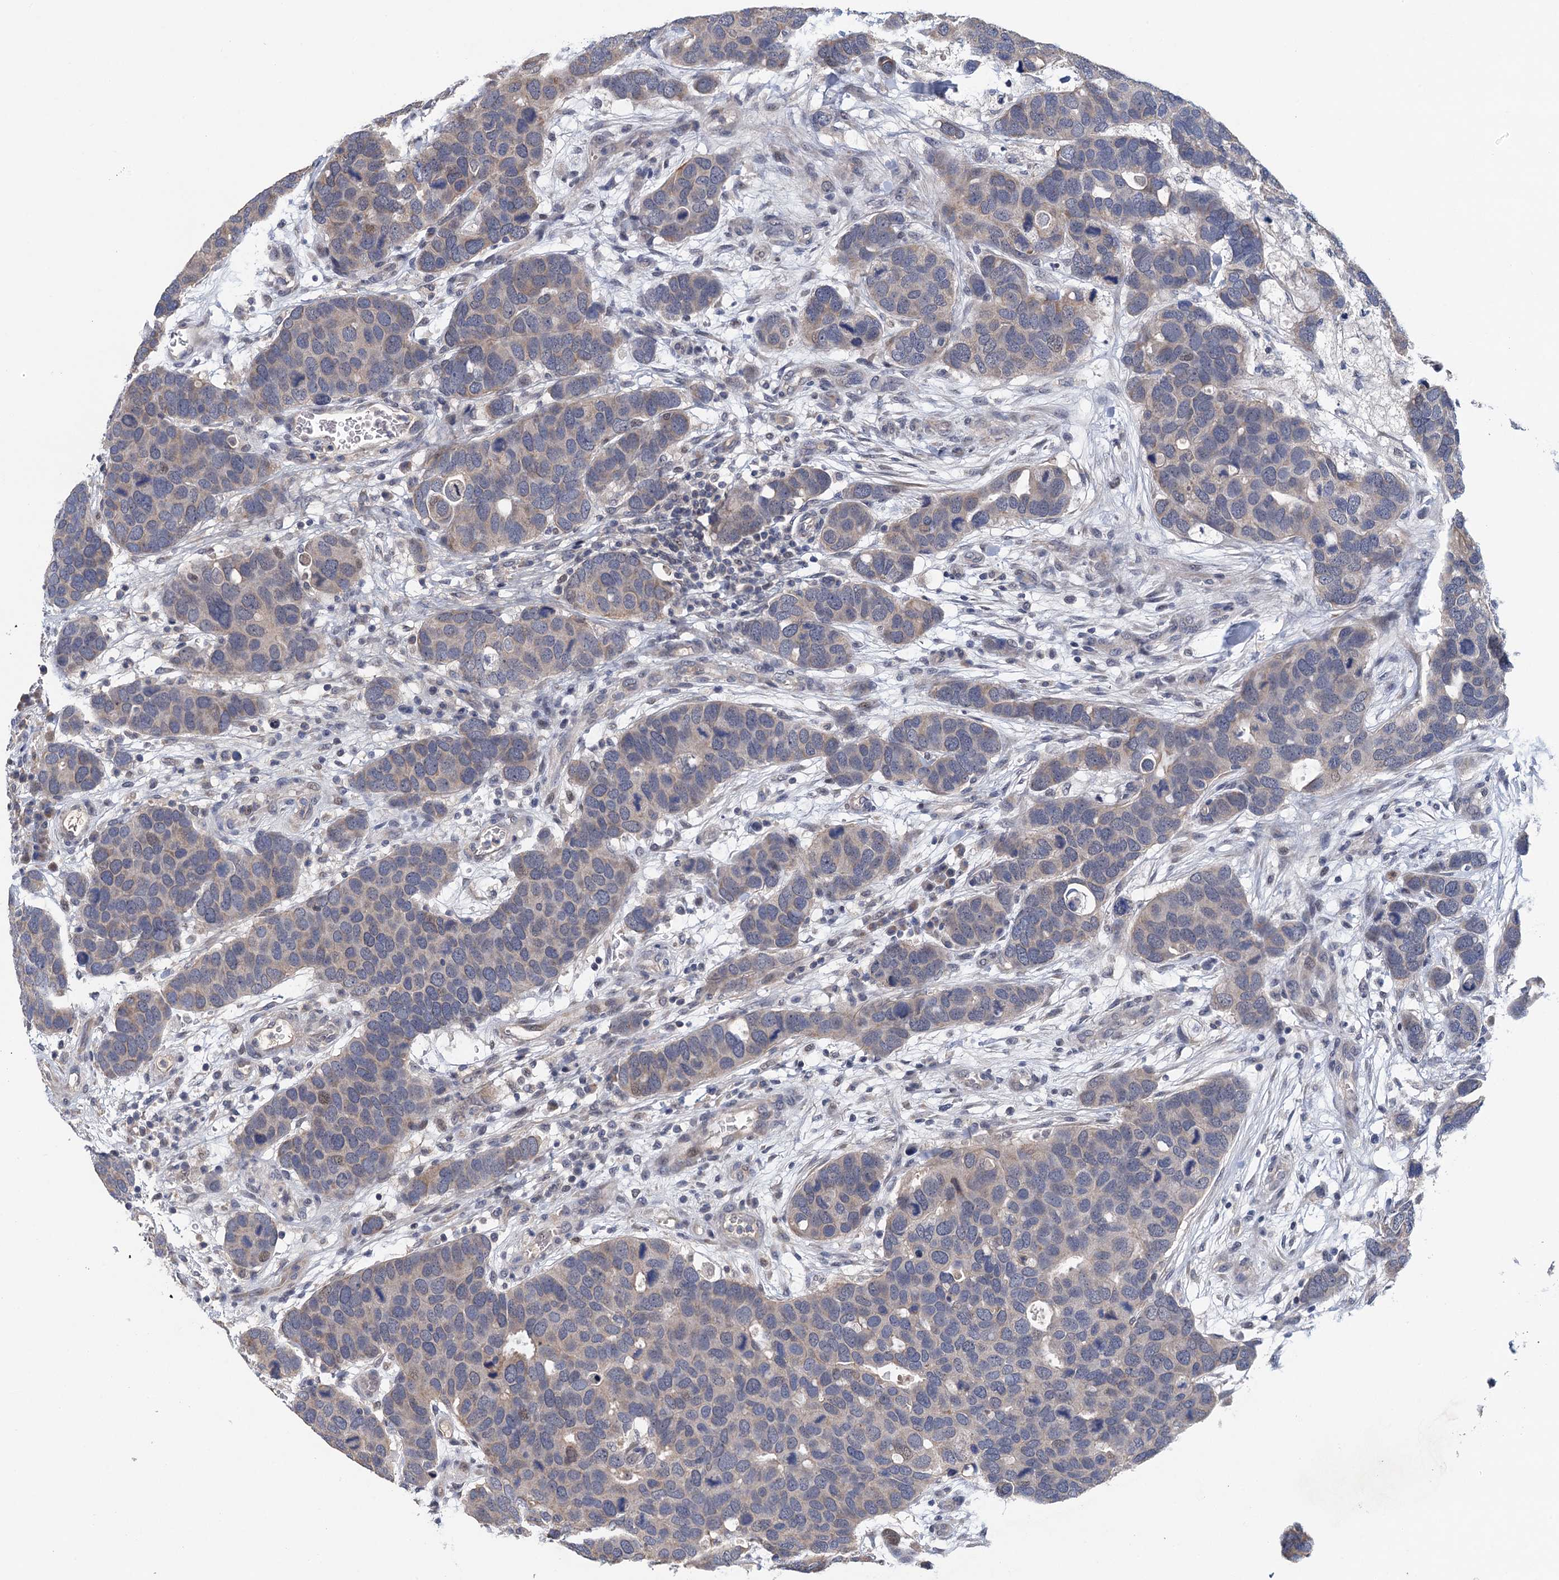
{"staining": {"intensity": "negative", "quantity": "none", "location": "none"}, "tissue": "breast cancer", "cell_type": "Tumor cells", "image_type": "cancer", "snomed": [{"axis": "morphology", "description": "Duct carcinoma"}, {"axis": "topography", "description": "Breast"}], "caption": "The photomicrograph reveals no significant staining in tumor cells of breast cancer (invasive ductal carcinoma).", "gene": "MDM1", "patient": {"sex": "female", "age": 83}}